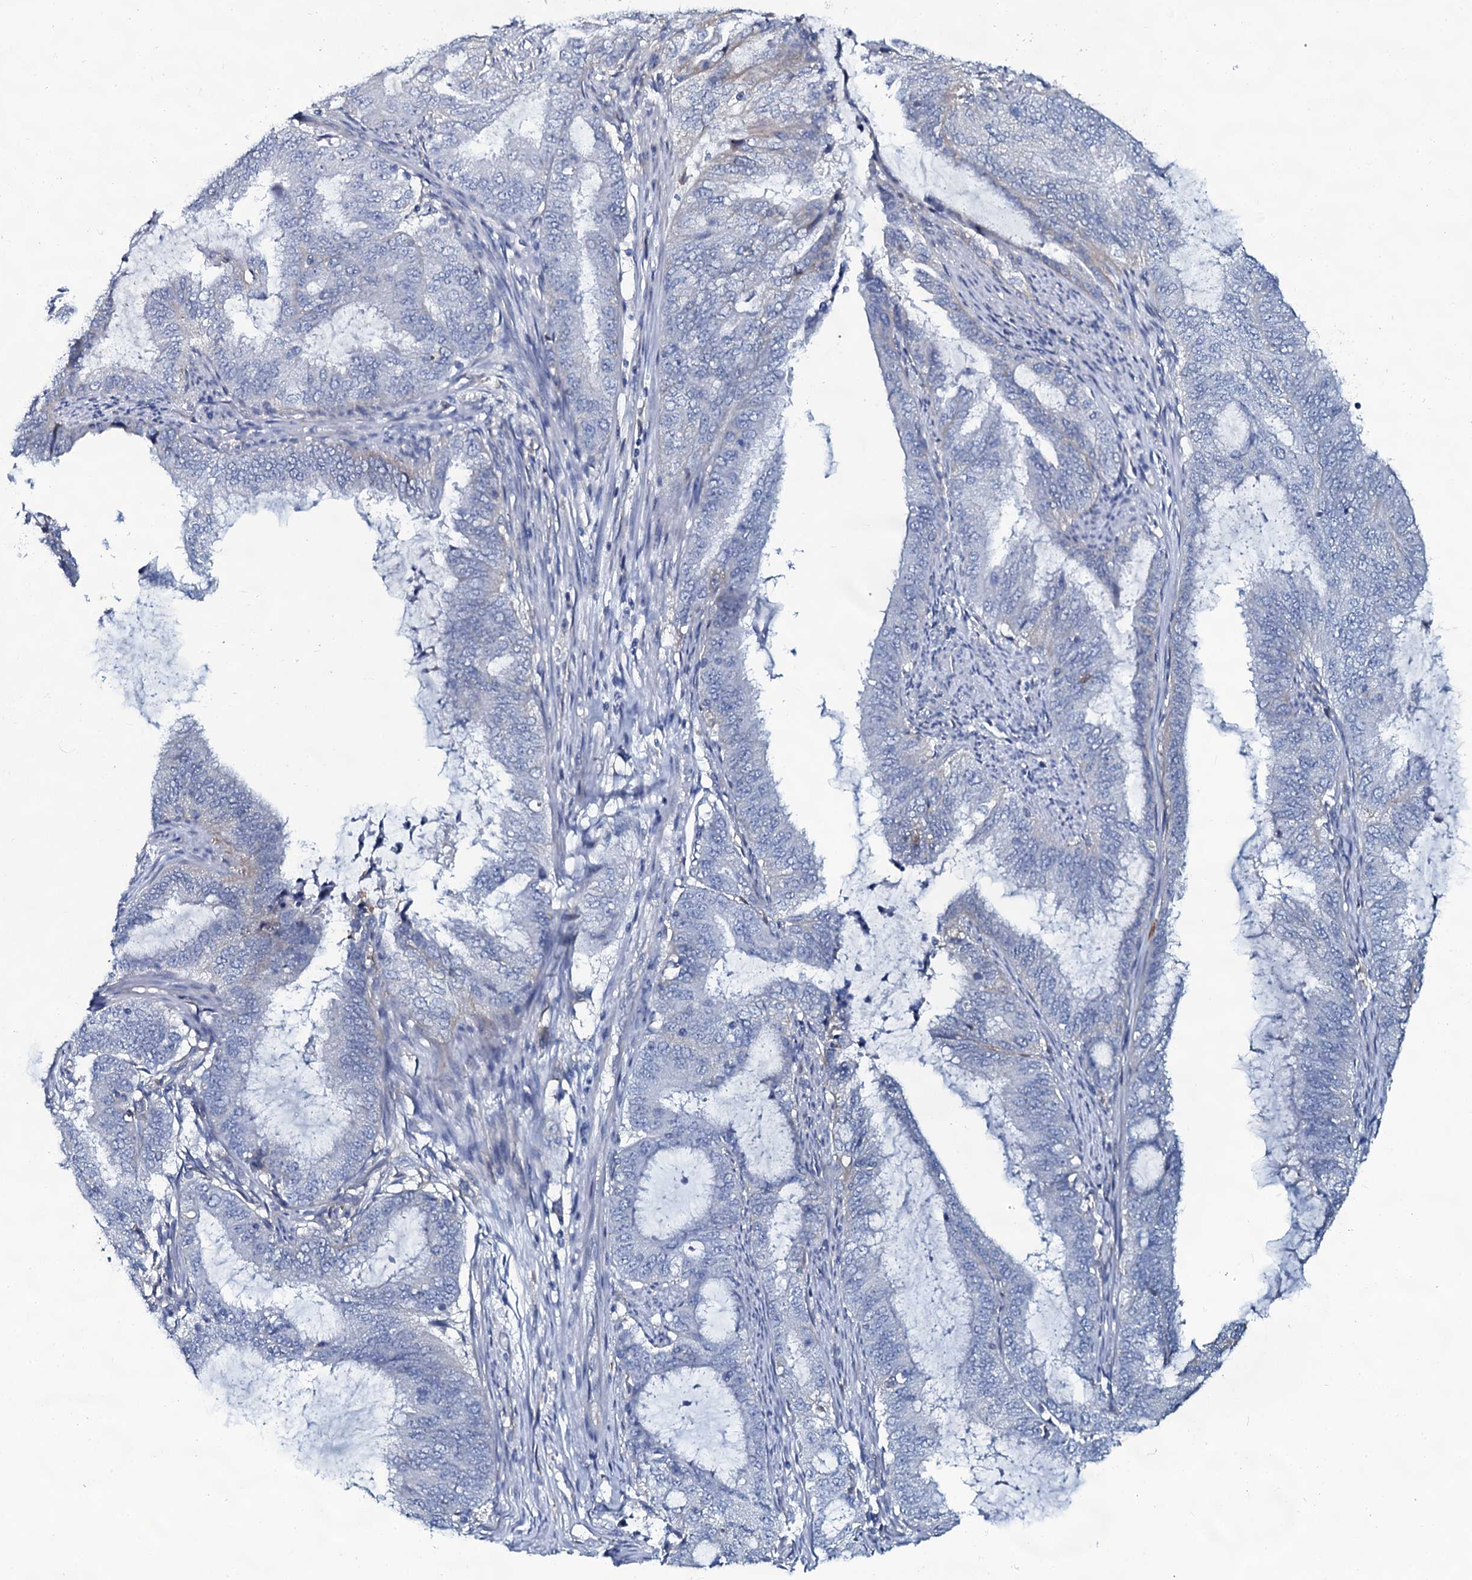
{"staining": {"intensity": "negative", "quantity": "none", "location": "none"}, "tissue": "endometrial cancer", "cell_type": "Tumor cells", "image_type": "cancer", "snomed": [{"axis": "morphology", "description": "Adenocarcinoma, NOS"}, {"axis": "topography", "description": "Endometrium"}], "caption": "An immunohistochemistry photomicrograph of endometrial adenocarcinoma is shown. There is no staining in tumor cells of endometrial adenocarcinoma. (Stains: DAB (3,3'-diaminobenzidine) immunohistochemistry with hematoxylin counter stain, Microscopy: brightfield microscopy at high magnification).", "gene": "SLC4A7", "patient": {"sex": "female", "age": 51}}